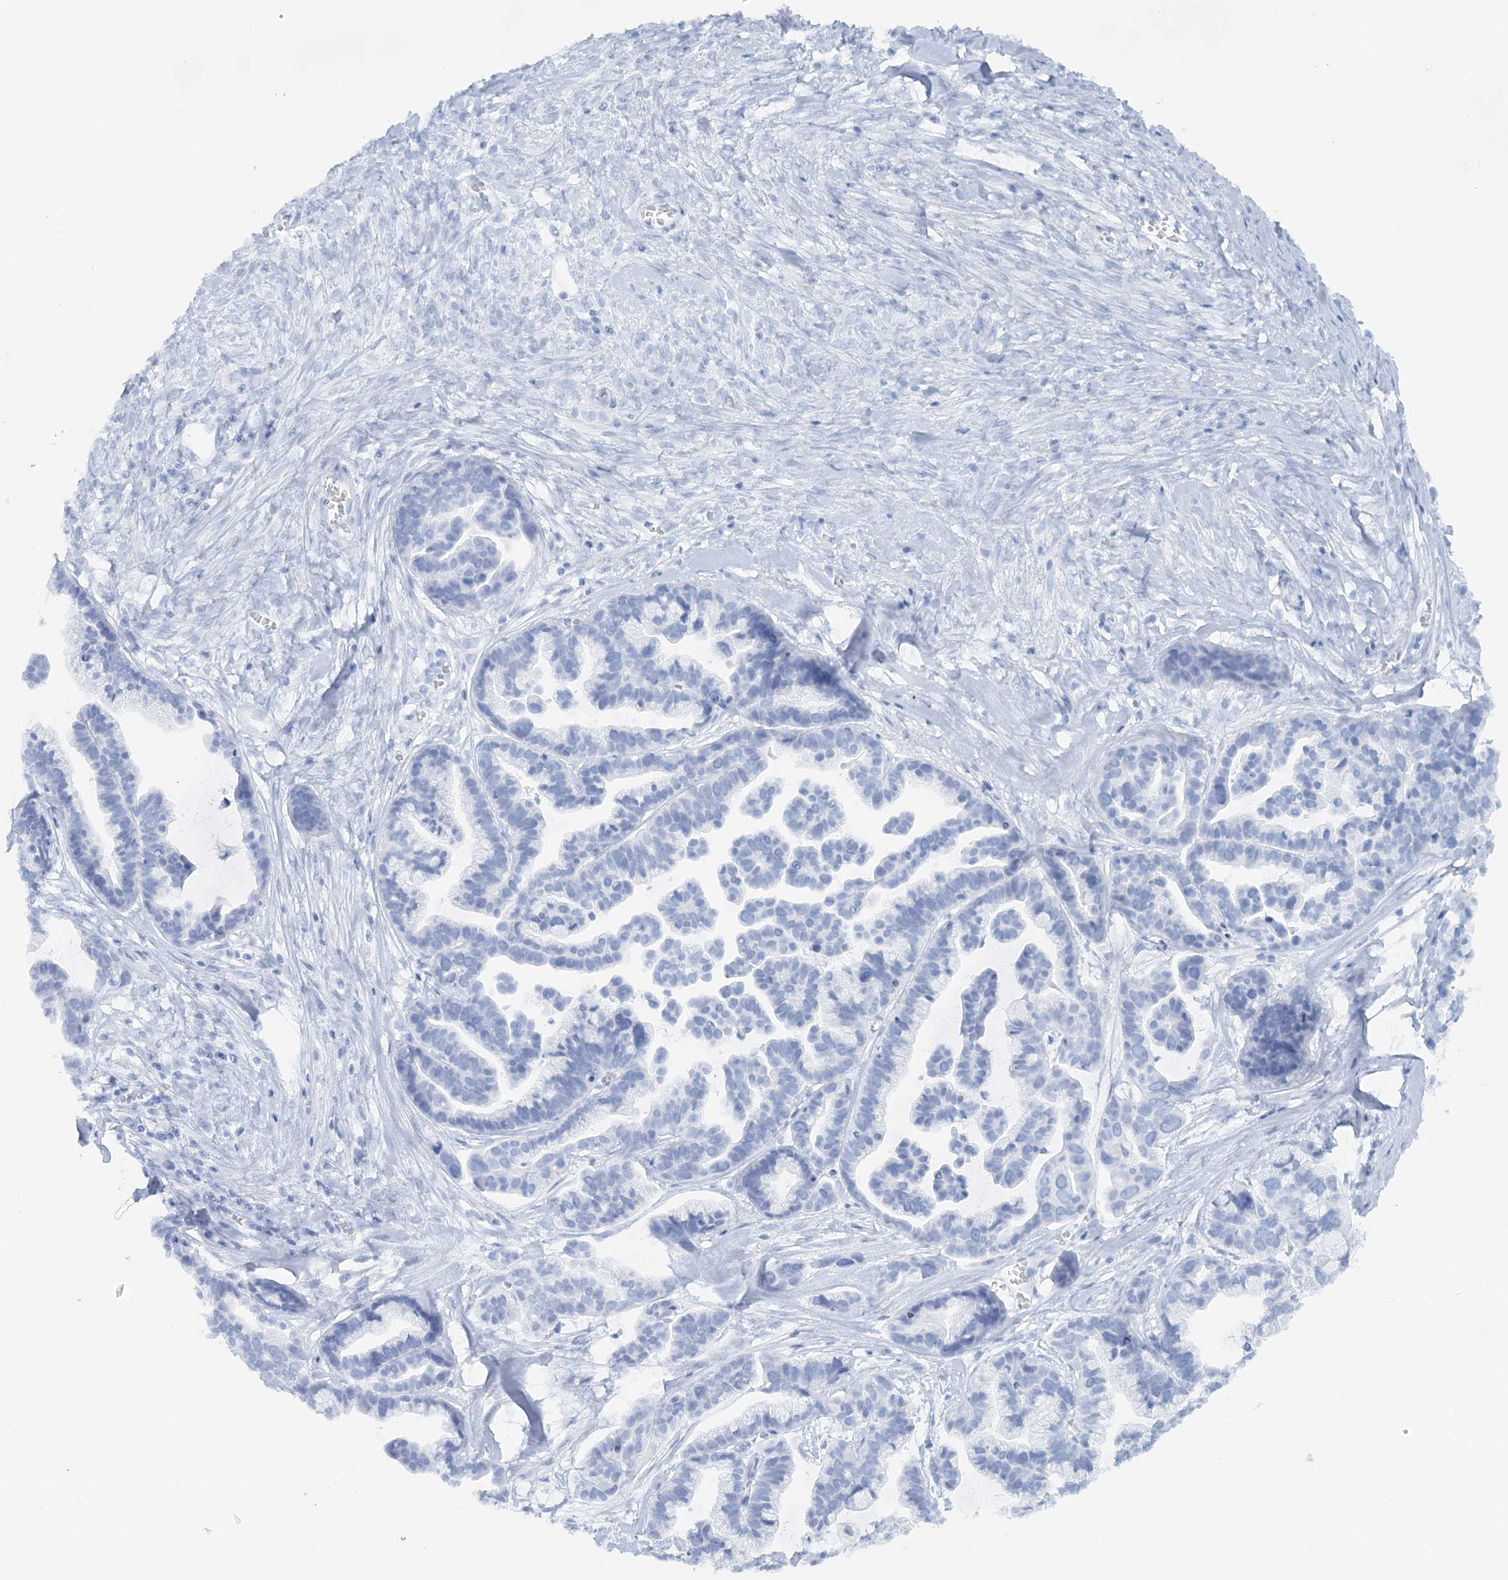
{"staining": {"intensity": "negative", "quantity": "none", "location": "none"}, "tissue": "ovarian cancer", "cell_type": "Tumor cells", "image_type": "cancer", "snomed": [{"axis": "morphology", "description": "Cystadenocarcinoma, serous, NOS"}, {"axis": "topography", "description": "Ovary"}], "caption": "Immunohistochemistry (IHC) histopathology image of ovarian serous cystadenocarcinoma stained for a protein (brown), which demonstrates no staining in tumor cells.", "gene": "ATP11A", "patient": {"sex": "female", "age": 56}}